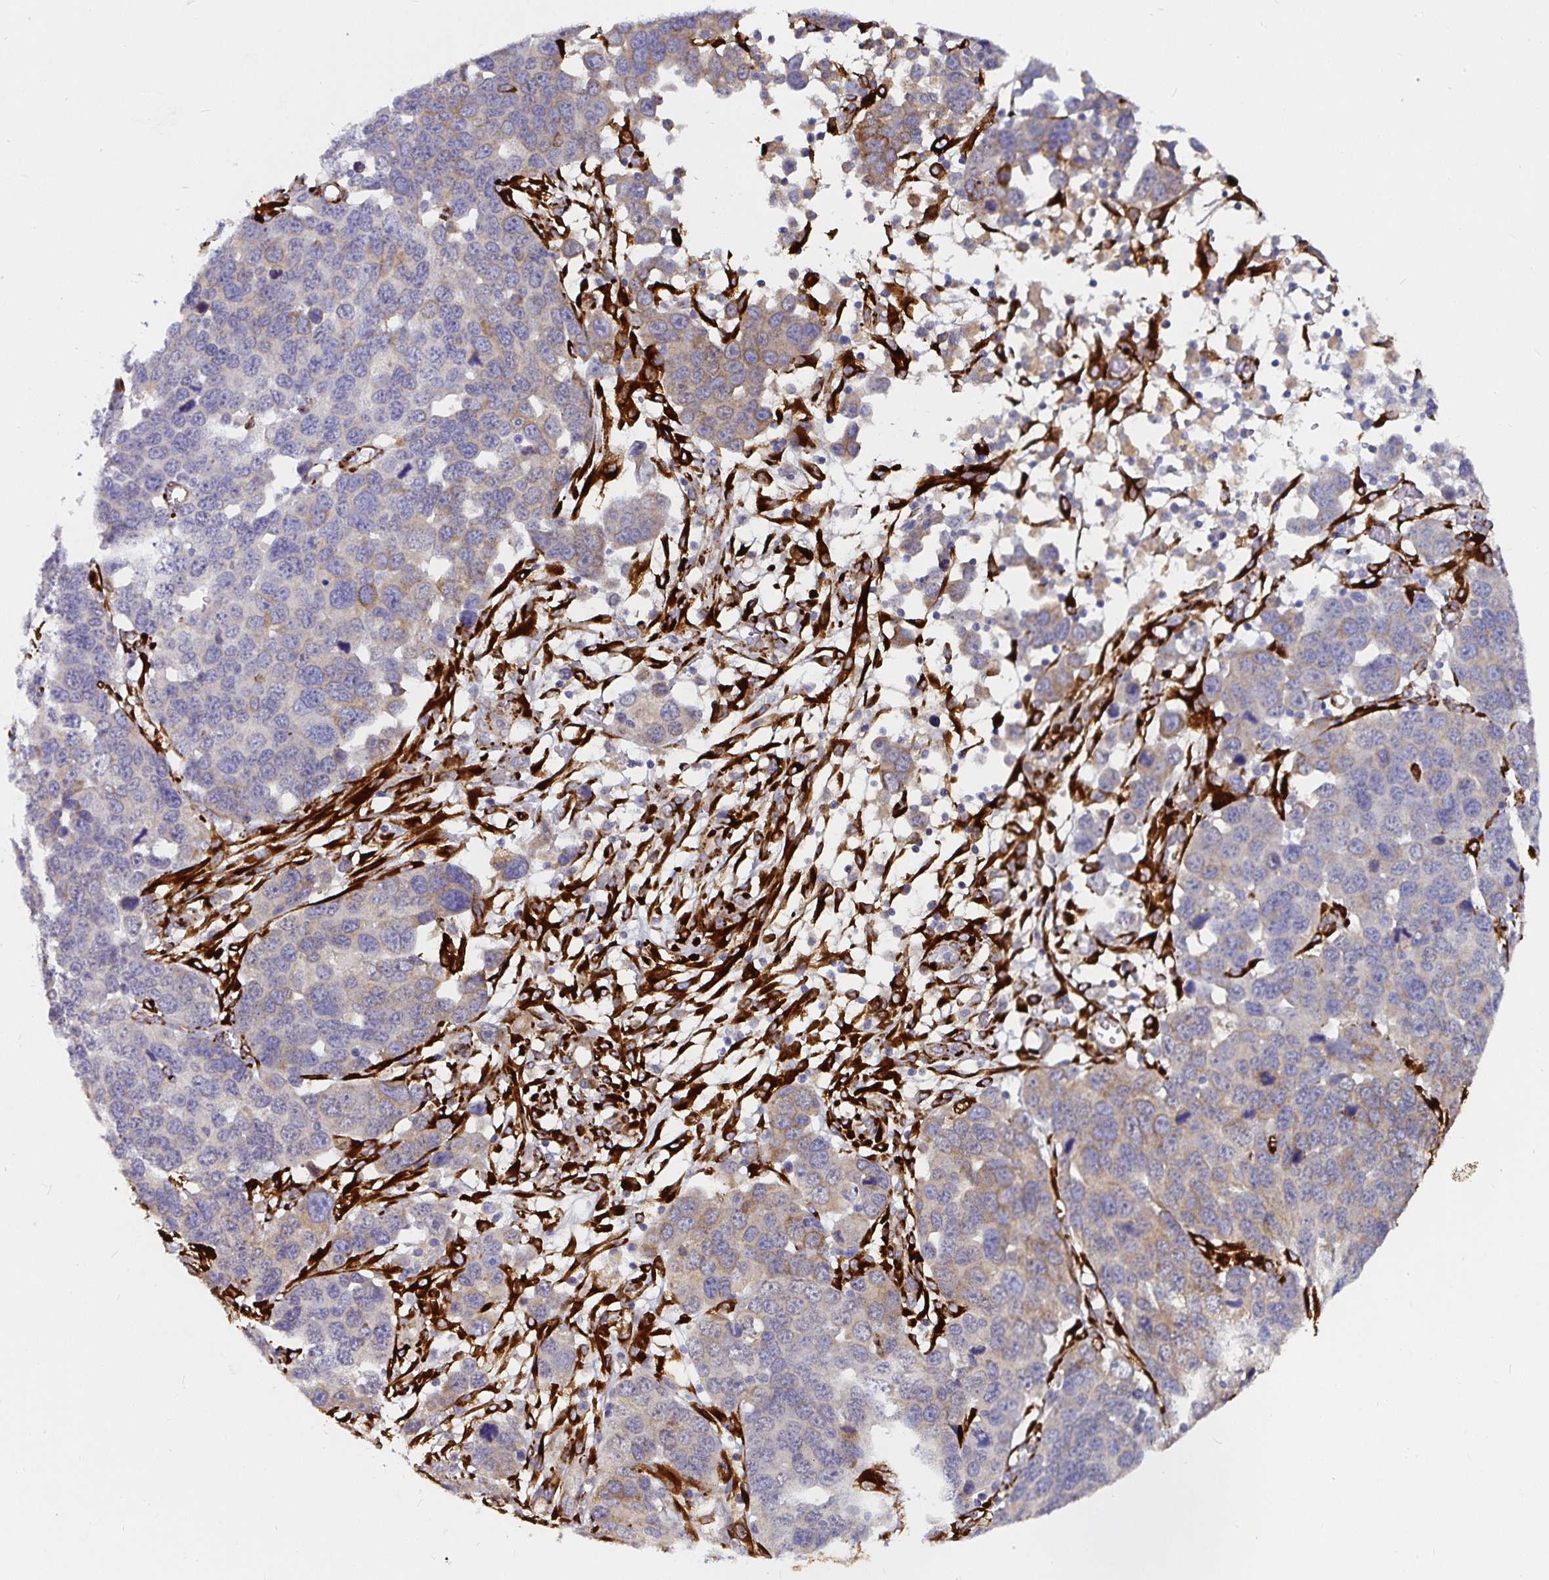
{"staining": {"intensity": "moderate", "quantity": "<25%", "location": "cytoplasmic/membranous"}, "tissue": "ovarian cancer", "cell_type": "Tumor cells", "image_type": "cancer", "snomed": [{"axis": "morphology", "description": "Cystadenocarcinoma, serous, NOS"}, {"axis": "topography", "description": "Ovary"}], "caption": "There is low levels of moderate cytoplasmic/membranous expression in tumor cells of ovarian cancer, as demonstrated by immunohistochemical staining (brown color).", "gene": "P4HA2", "patient": {"sex": "female", "age": 76}}